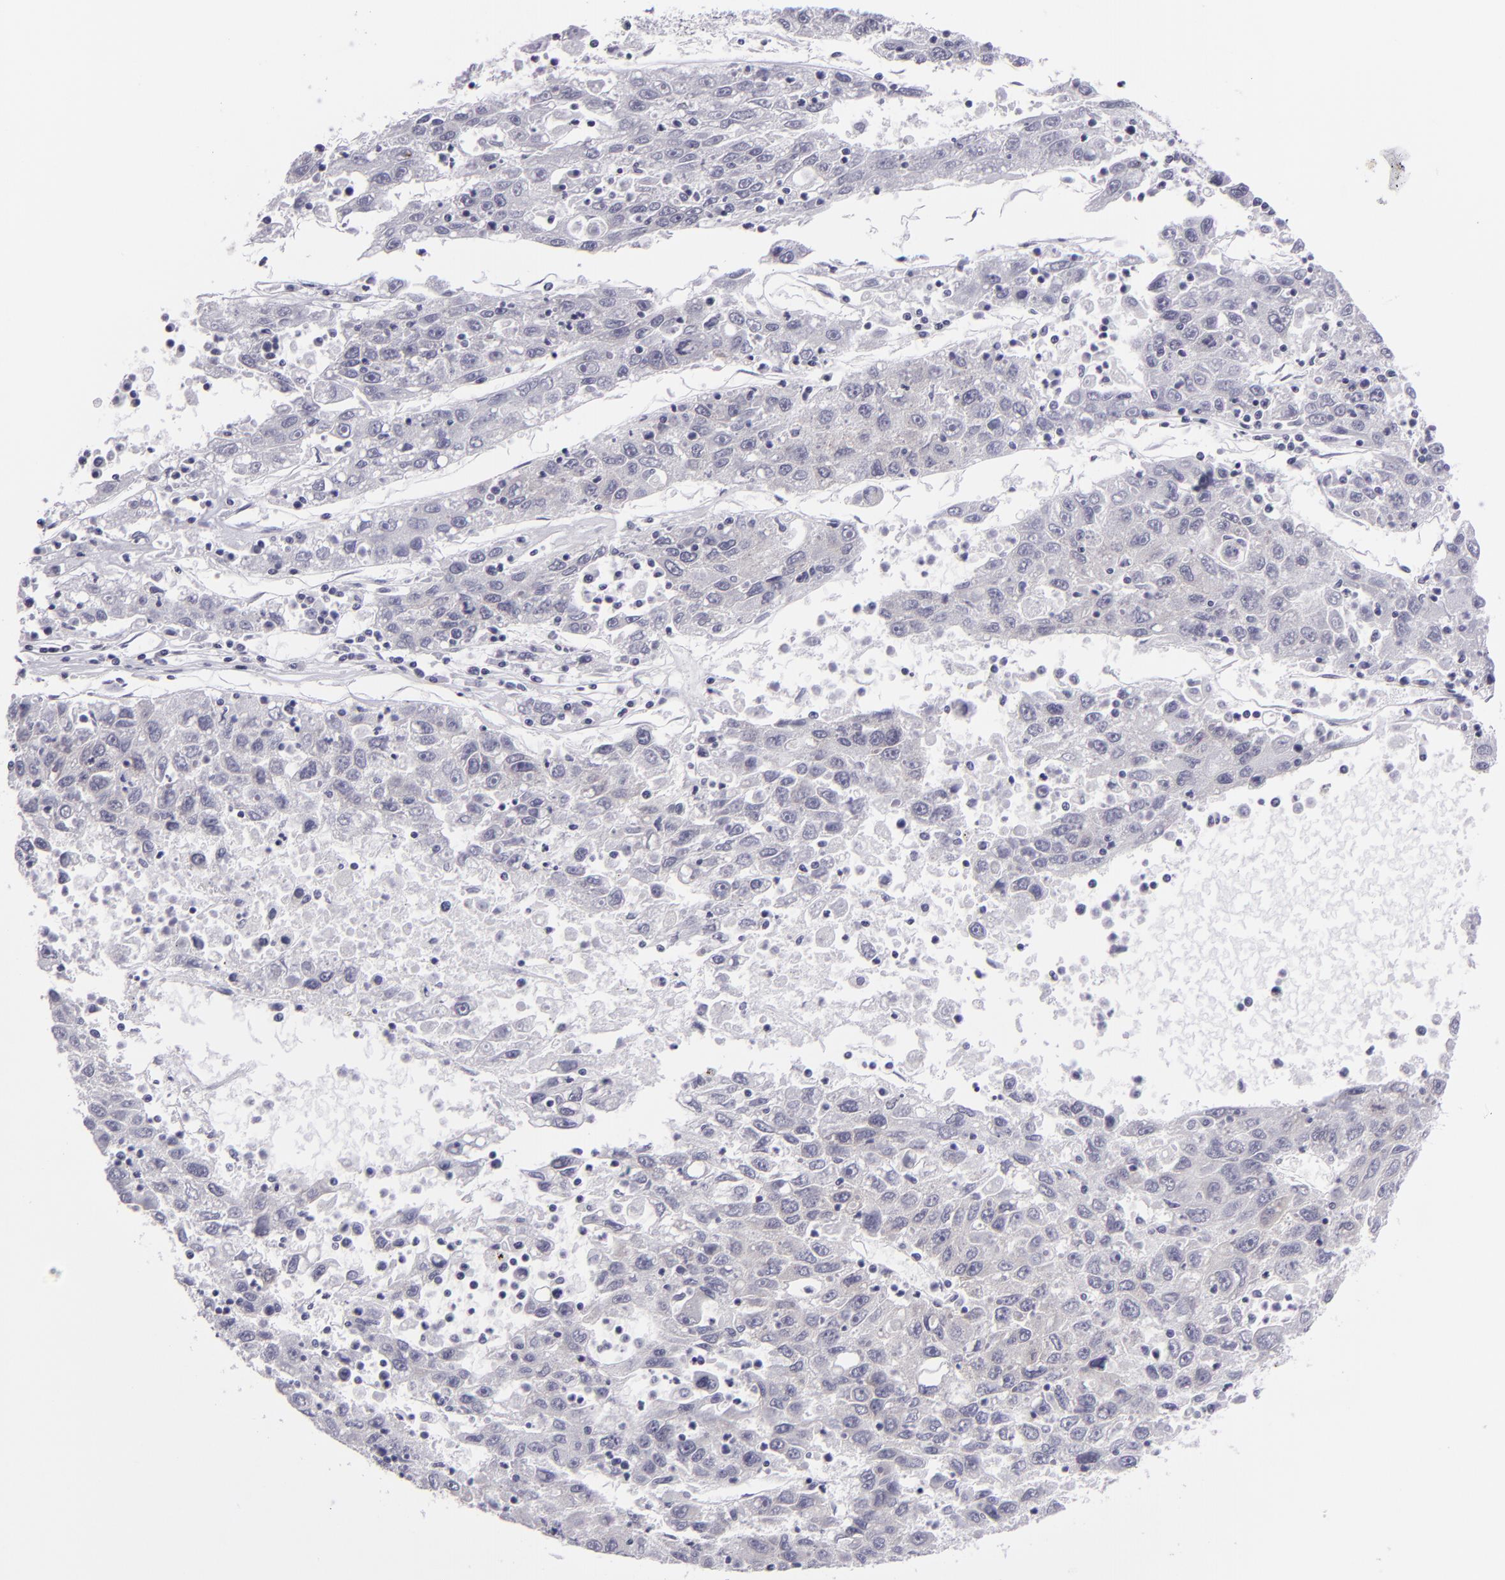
{"staining": {"intensity": "weak", "quantity": "25%-75%", "location": "cytoplasmic/membranous"}, "tissue": "liver cancer", "cell_type": "Tumor cells", "image_type": "cancer", "snomed": [{"axis": "morphology", "description": "Carcinoma, Hepatocellular, NOS"}, {"axis": "topography", "description": "Liver"}], "caption": "A micrograph showing weak cytoplasmic/membranous expression in about 25%-75% of tumor cells in liver cancer, as visualized by brown immunohistochemical staining.", "gene": "DLG4", "patient": {"sex": "male", "age": 49}}